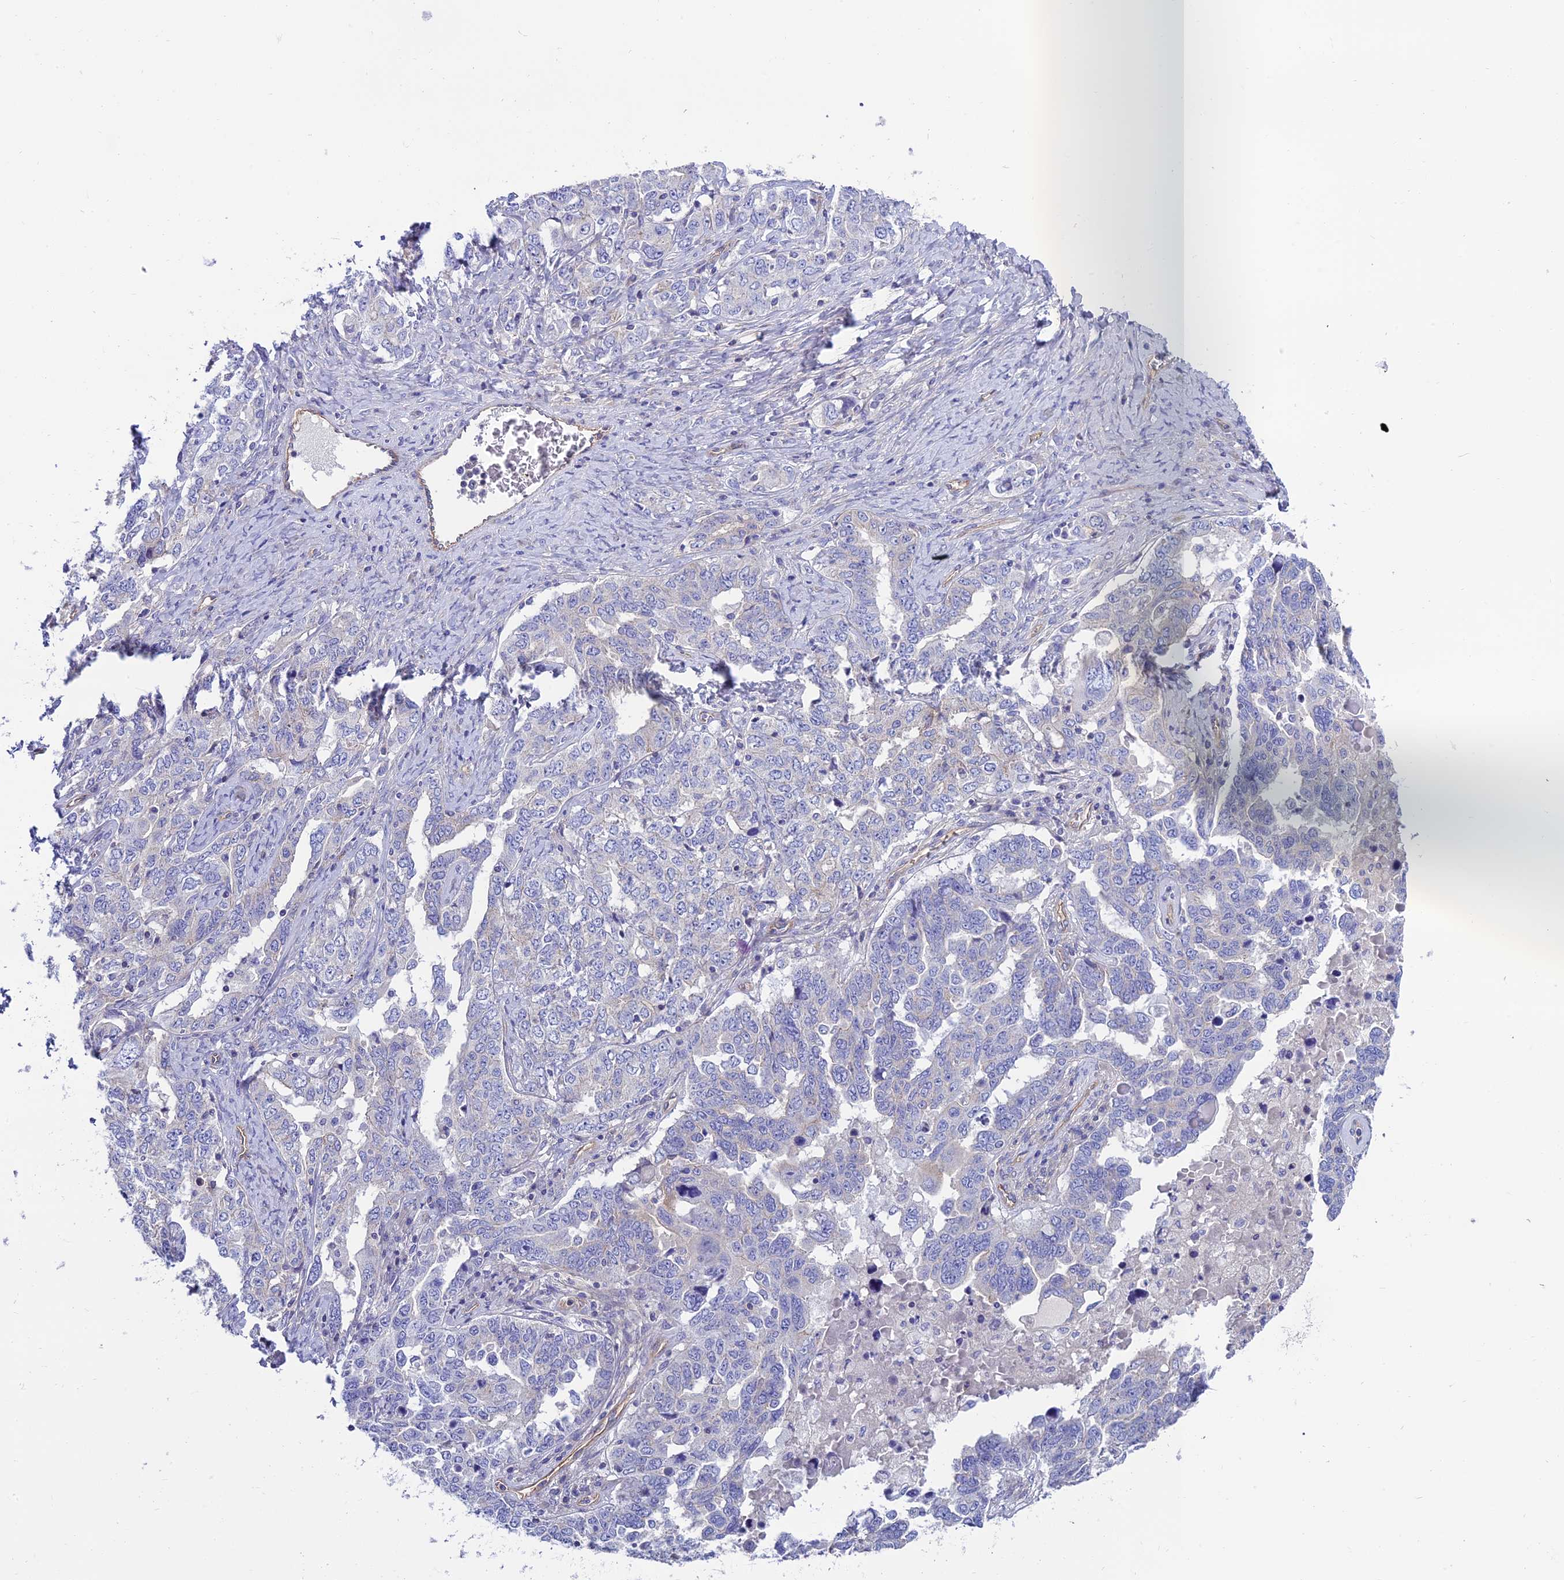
{"staining": {"intensity": "negative", "quantity": "none", "location": "none"}, "tissue": "ovarian cancer", "cell_type": "Tumor cells", "image_type": "cancer", "snomed": [{"axis": "morphology", "description": "Carcinoma, endometroid"}, {"axis": "topography", "description": "Ovary"}], "caption": "Tumor cells show no significant expression in endometroid carcinoma (ovarian). (DAB (3,3'-diaminobenzidine) immunohistochemistry (IHC) visualized using brightfield microscopy, high magnification).", "gene": "PPFIA3", "patient": {"sex": "female", "age": 62}}